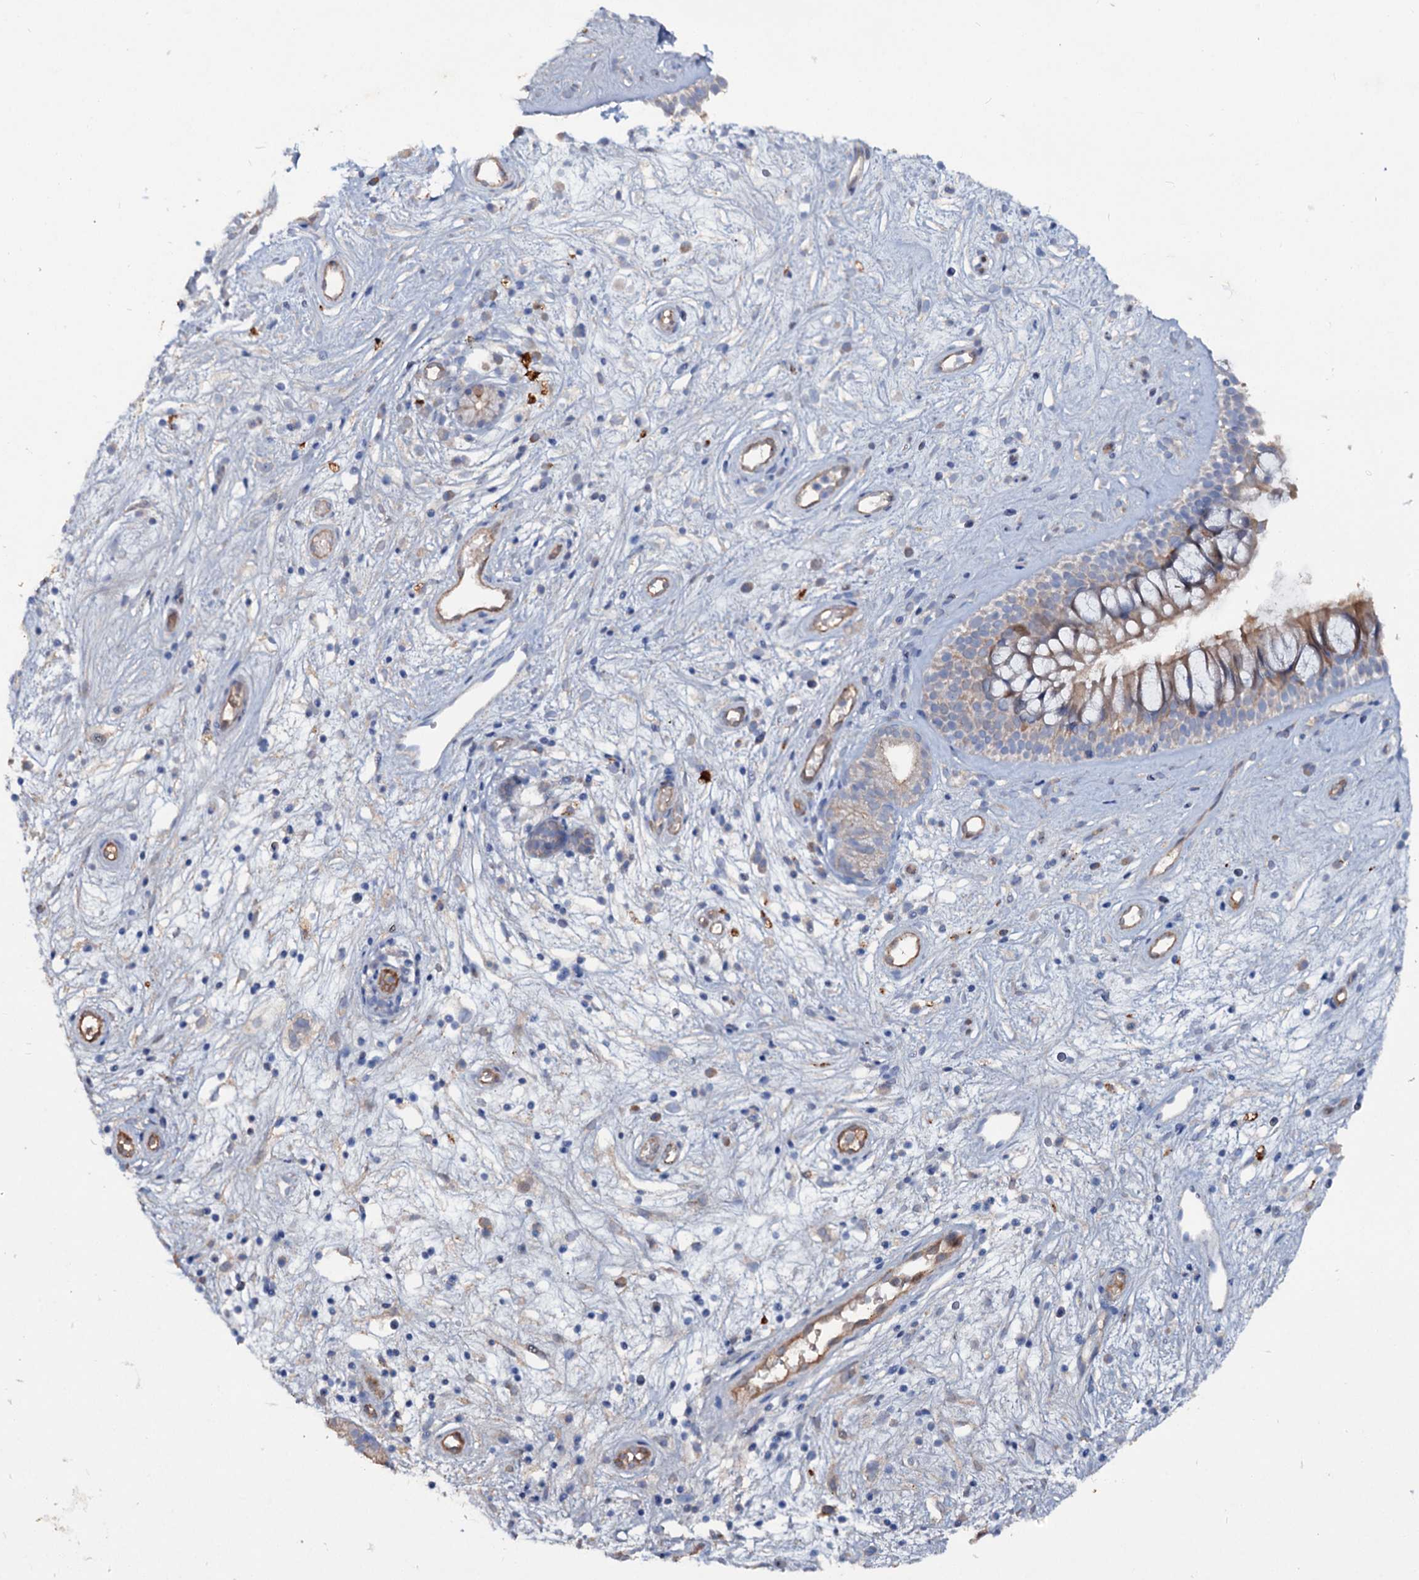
{"staining": {"intensity": "moderate", "quantity": "25%-75%", "location": "cytoplasmic/membranous"}, "tissue": "nasopharynx", "cell_type": "Respiratory epithelial cells", "image_type": "normal", "snomed": [{"axis": "morphology", "description": "Normal tissue, NOS"}, {"axis": "topography", "description": "Nasopharynx"}], "caption": "Respiratory epithelial cells display medium levels of moderate cytoplasmic/membranous expression in about 25%-75% of cells in unremarkable nasopharynx. (Stains: DAB (3,3'-diaminobenzidine) in brown, nuclei in blue, Microscopy: brightfield microscopy at high magnification).", "gene": "IL17RD", "patient": {"sex": "male", "age": 32}}